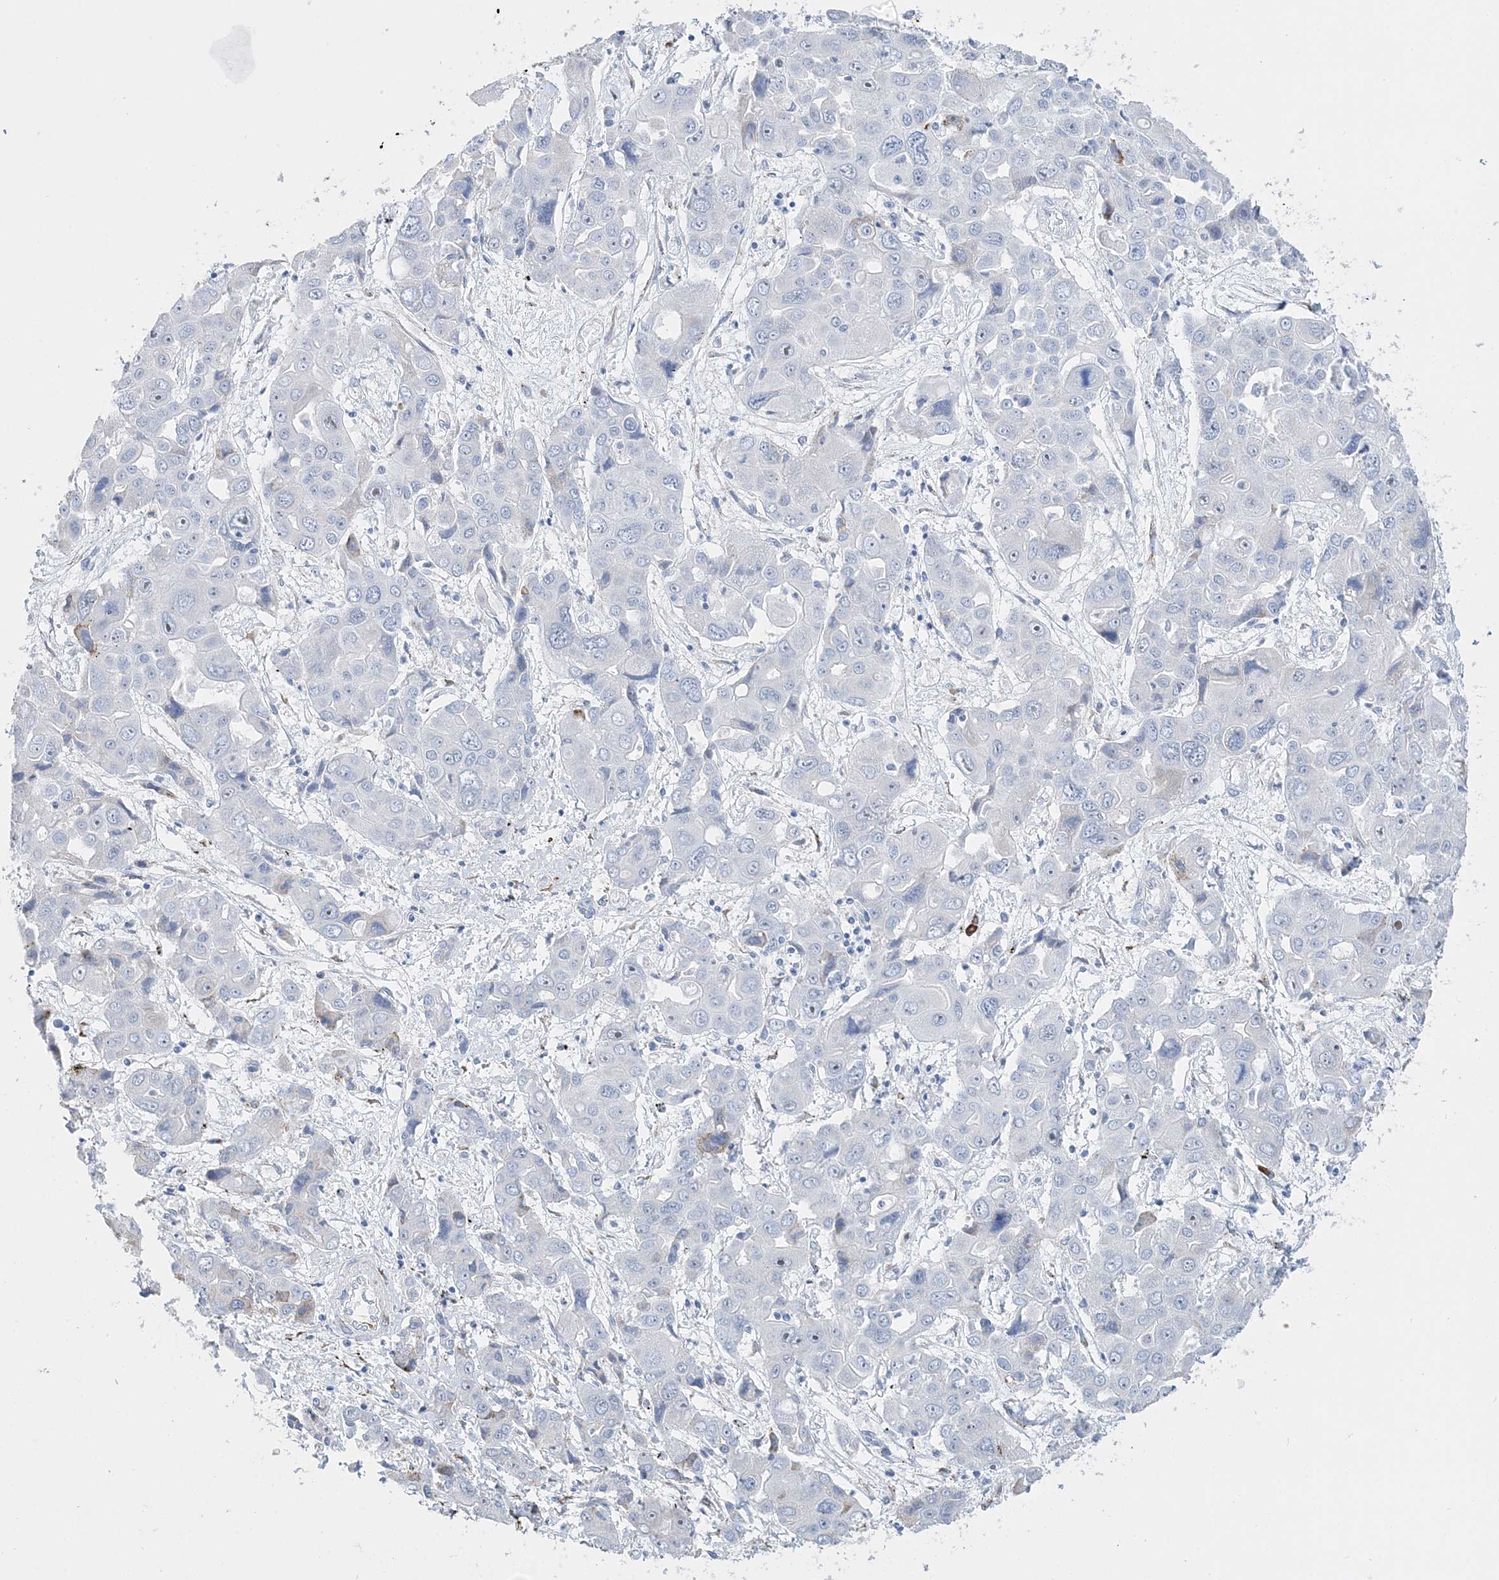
{"staining": {"intensity": "negative", "quantity": "none", "location": "none"}, "tissue": "liver cancer", "cell_type": "Tumor cells", "image_type": "cancer", "snomed": [{"axis": "morphology", "description": "Cholangiocarcinoma"}, {"axis": "topography", "description": "Liver"}], "caption": "Cholangiocarcinoma (liver) was stained to show a protein in brown. There is no significant expression in tumor cells.", "gene": "TSPYL6", "patient": {"sex": "male", "age": 67}}